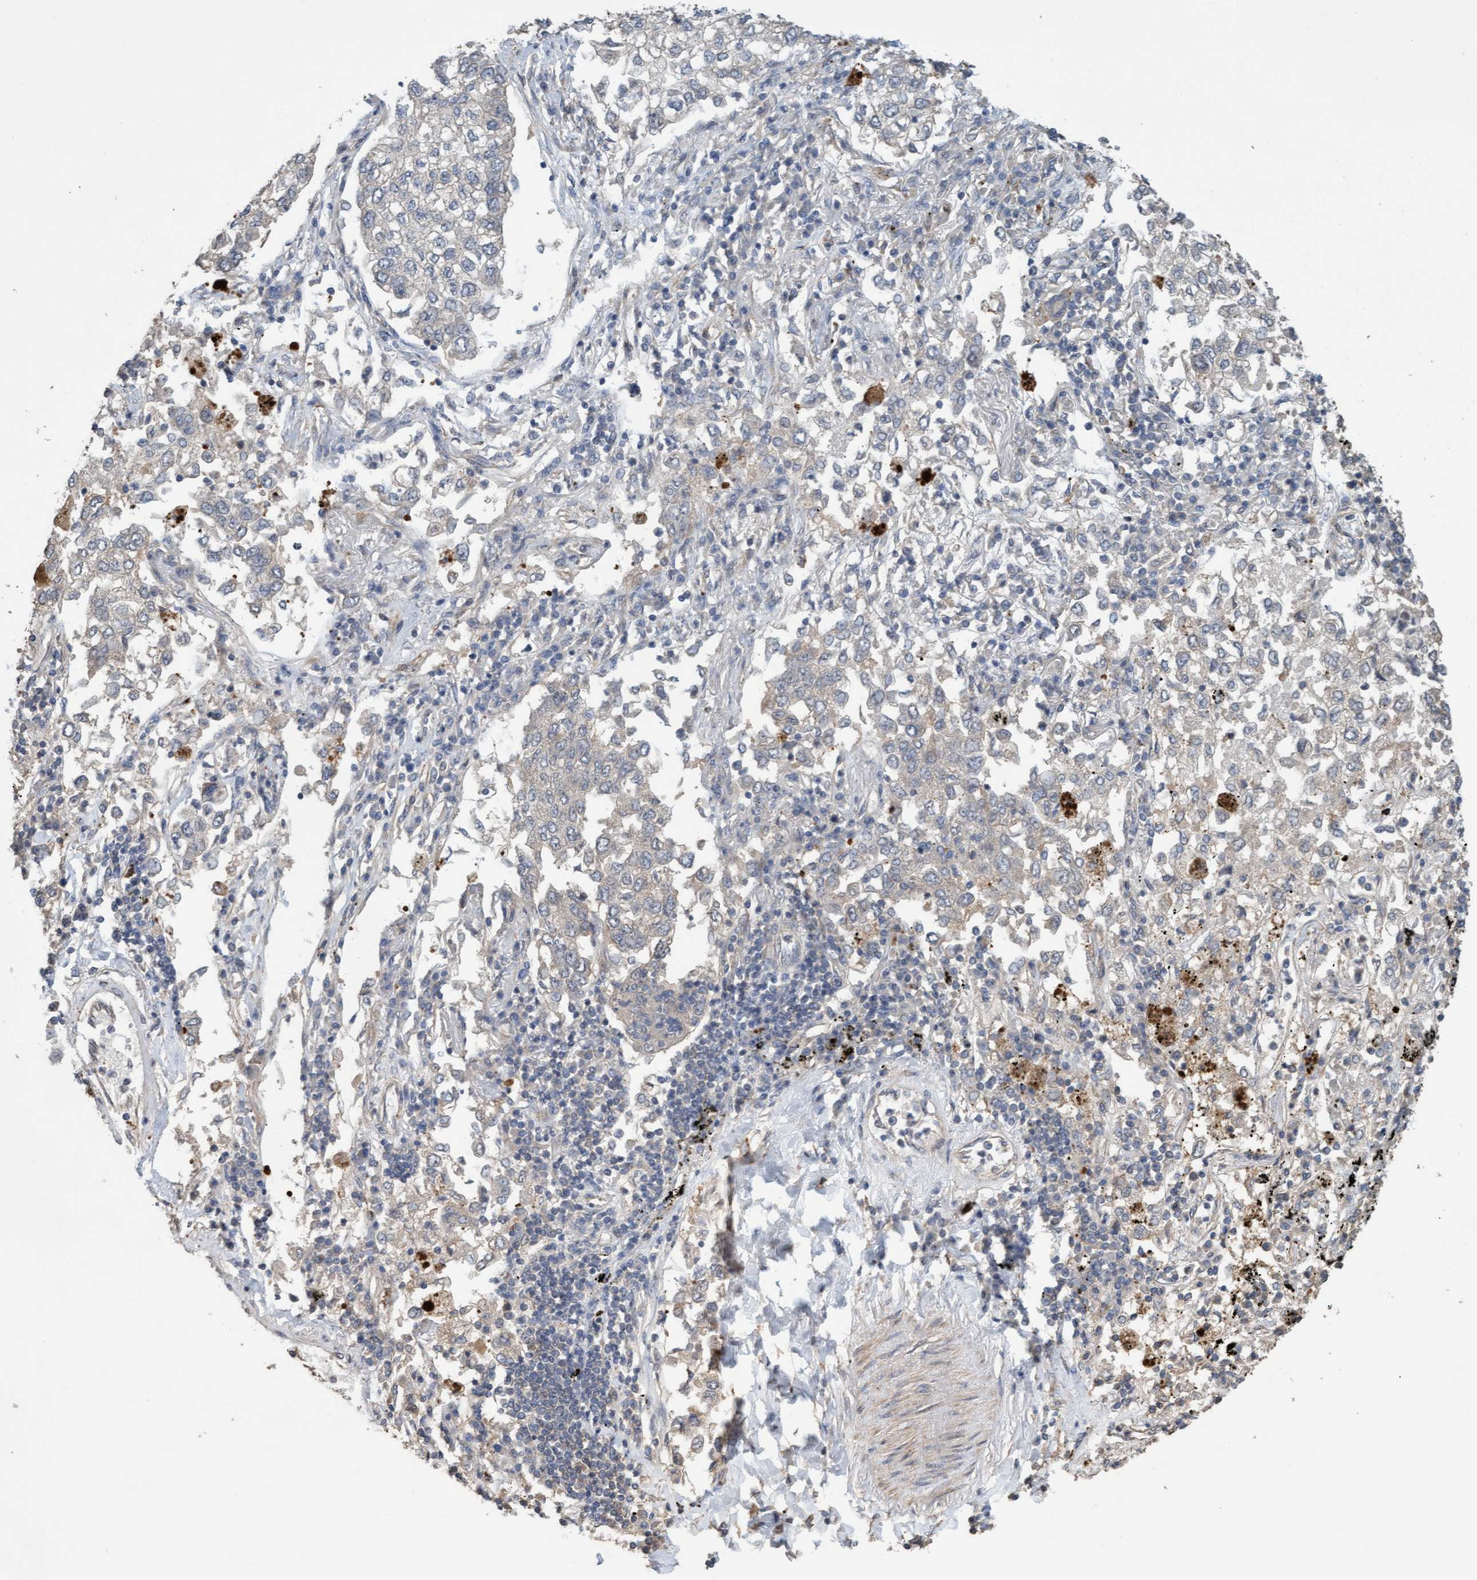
{"staining": {"intensity": "negative", "quantity": "none", "location": "none"}, "tissue": "lung cancer", "cell_type": "Tumor cells", "image_type": "cancer", "snomed": [{"axis": "morphology", "description": "Inflammation, NOS"}, {"axis": "morphology", "description": "Adenocarcinoma, NOS"}, {"axis": "topography", "description": "Lung"}], "caption": "An IHC histopathology image of lung cancer (adenocarcinoma) is shown. There is no staining in tumor cells of lung cancer (adenocarcinoma).", "gene": "CDC42EP4", "patient": {"sex": "male", "age": 63}}